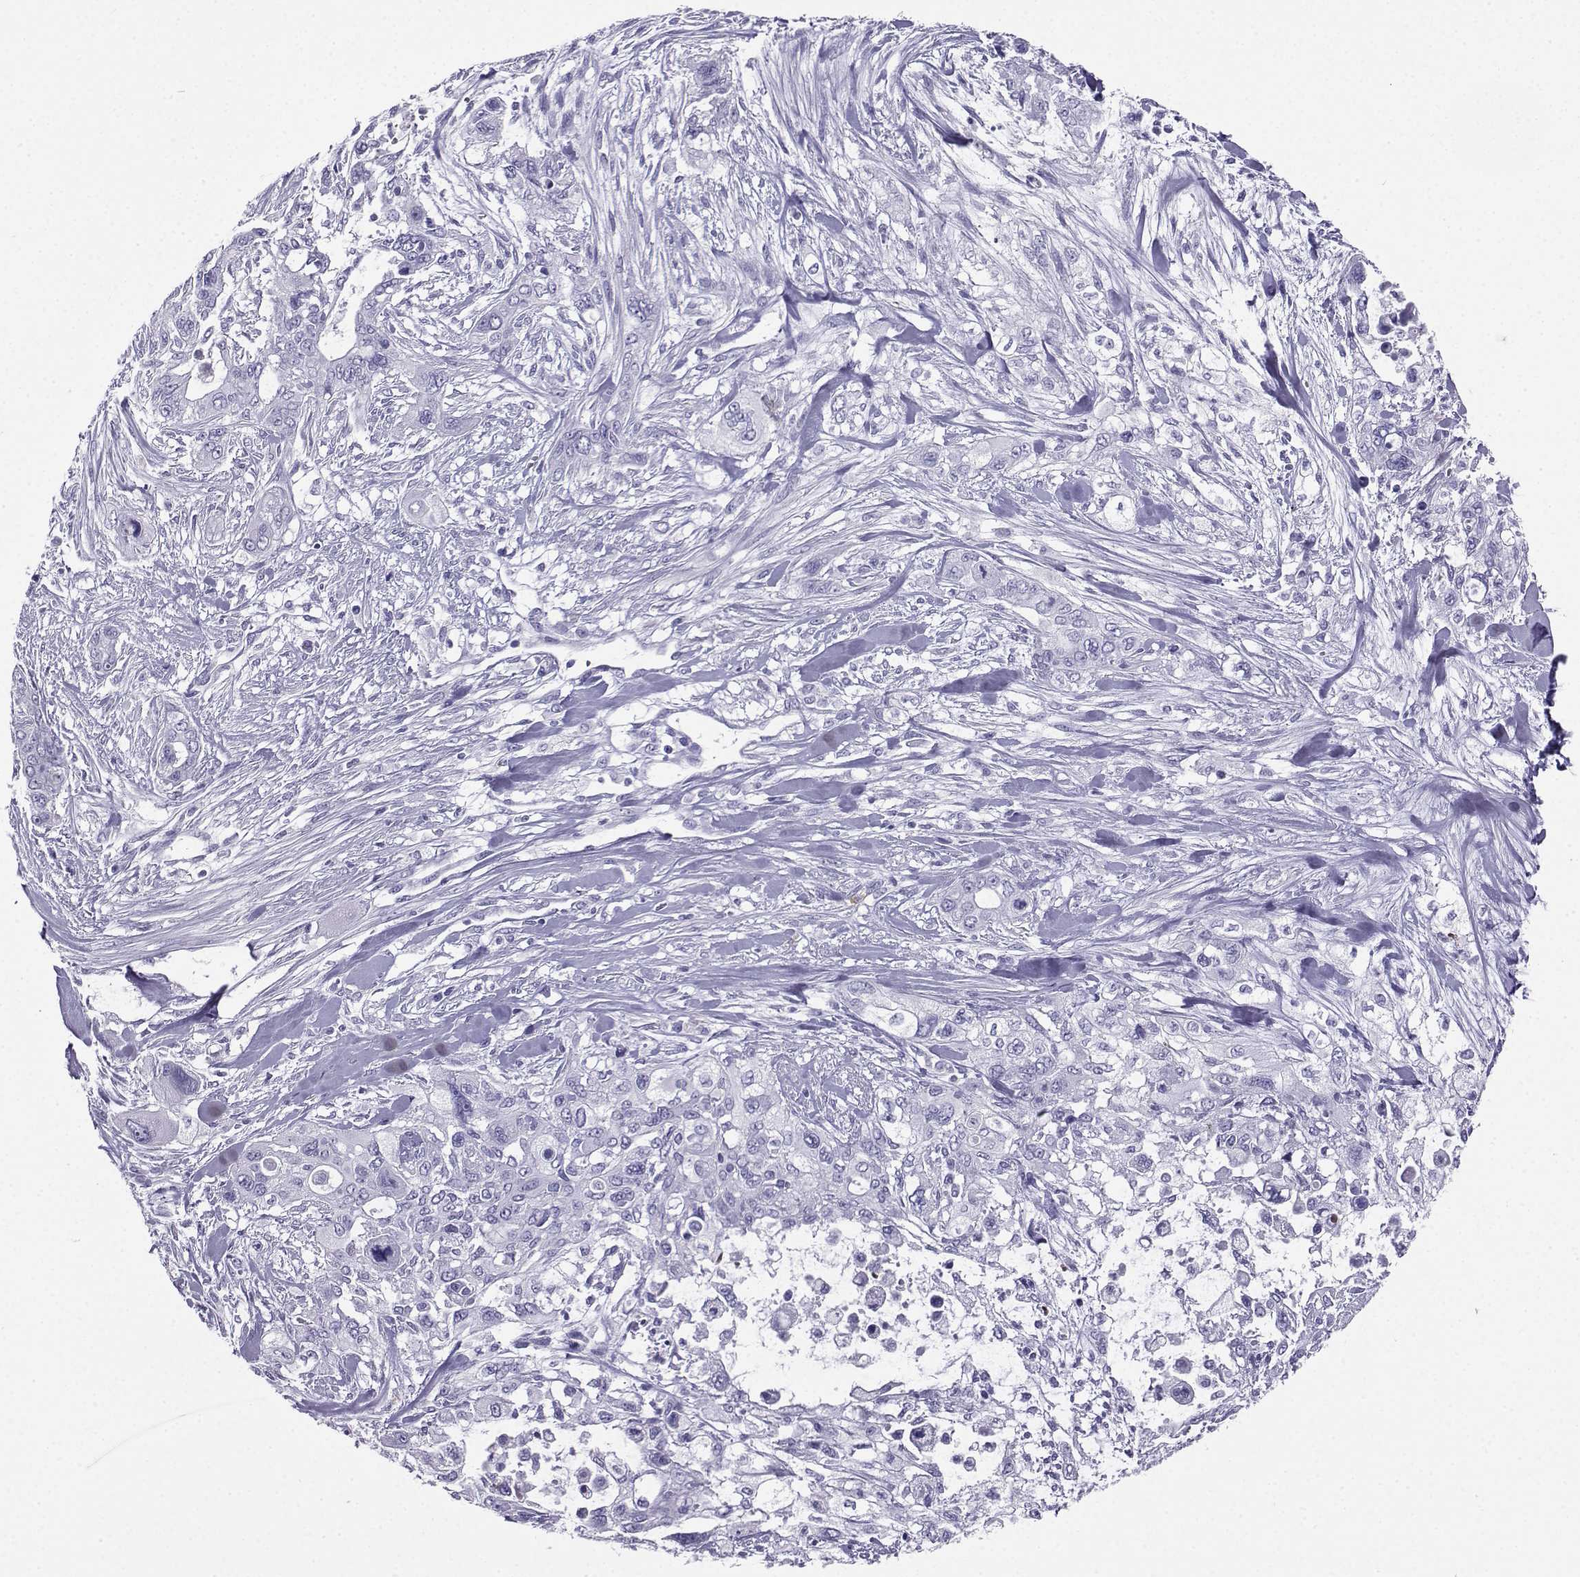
{"staining": {"intensity": "negative", "quantity": "none", "location": "none"}, "tissue": "pancreatic cancer", "cell_type": "Tumor cells", "image_type": "cancer", "snomed": [{"axis": "morphology", "description": "Adenocarcinoma, NOS"}, {"axis": "topography", "description": "Pancreas"}], "caption": "The histopathology image displays no staining of tumor cells in pancreatic cancer. Brightfield microscopy of immunohistochemistry stained with DAB (3,3'-diaminobenzidine) (brown) and hematoxylin (blue), captured at high magnification.", "gene": "SLC18A2", "patient": {"sex": "male", "age": 47}}